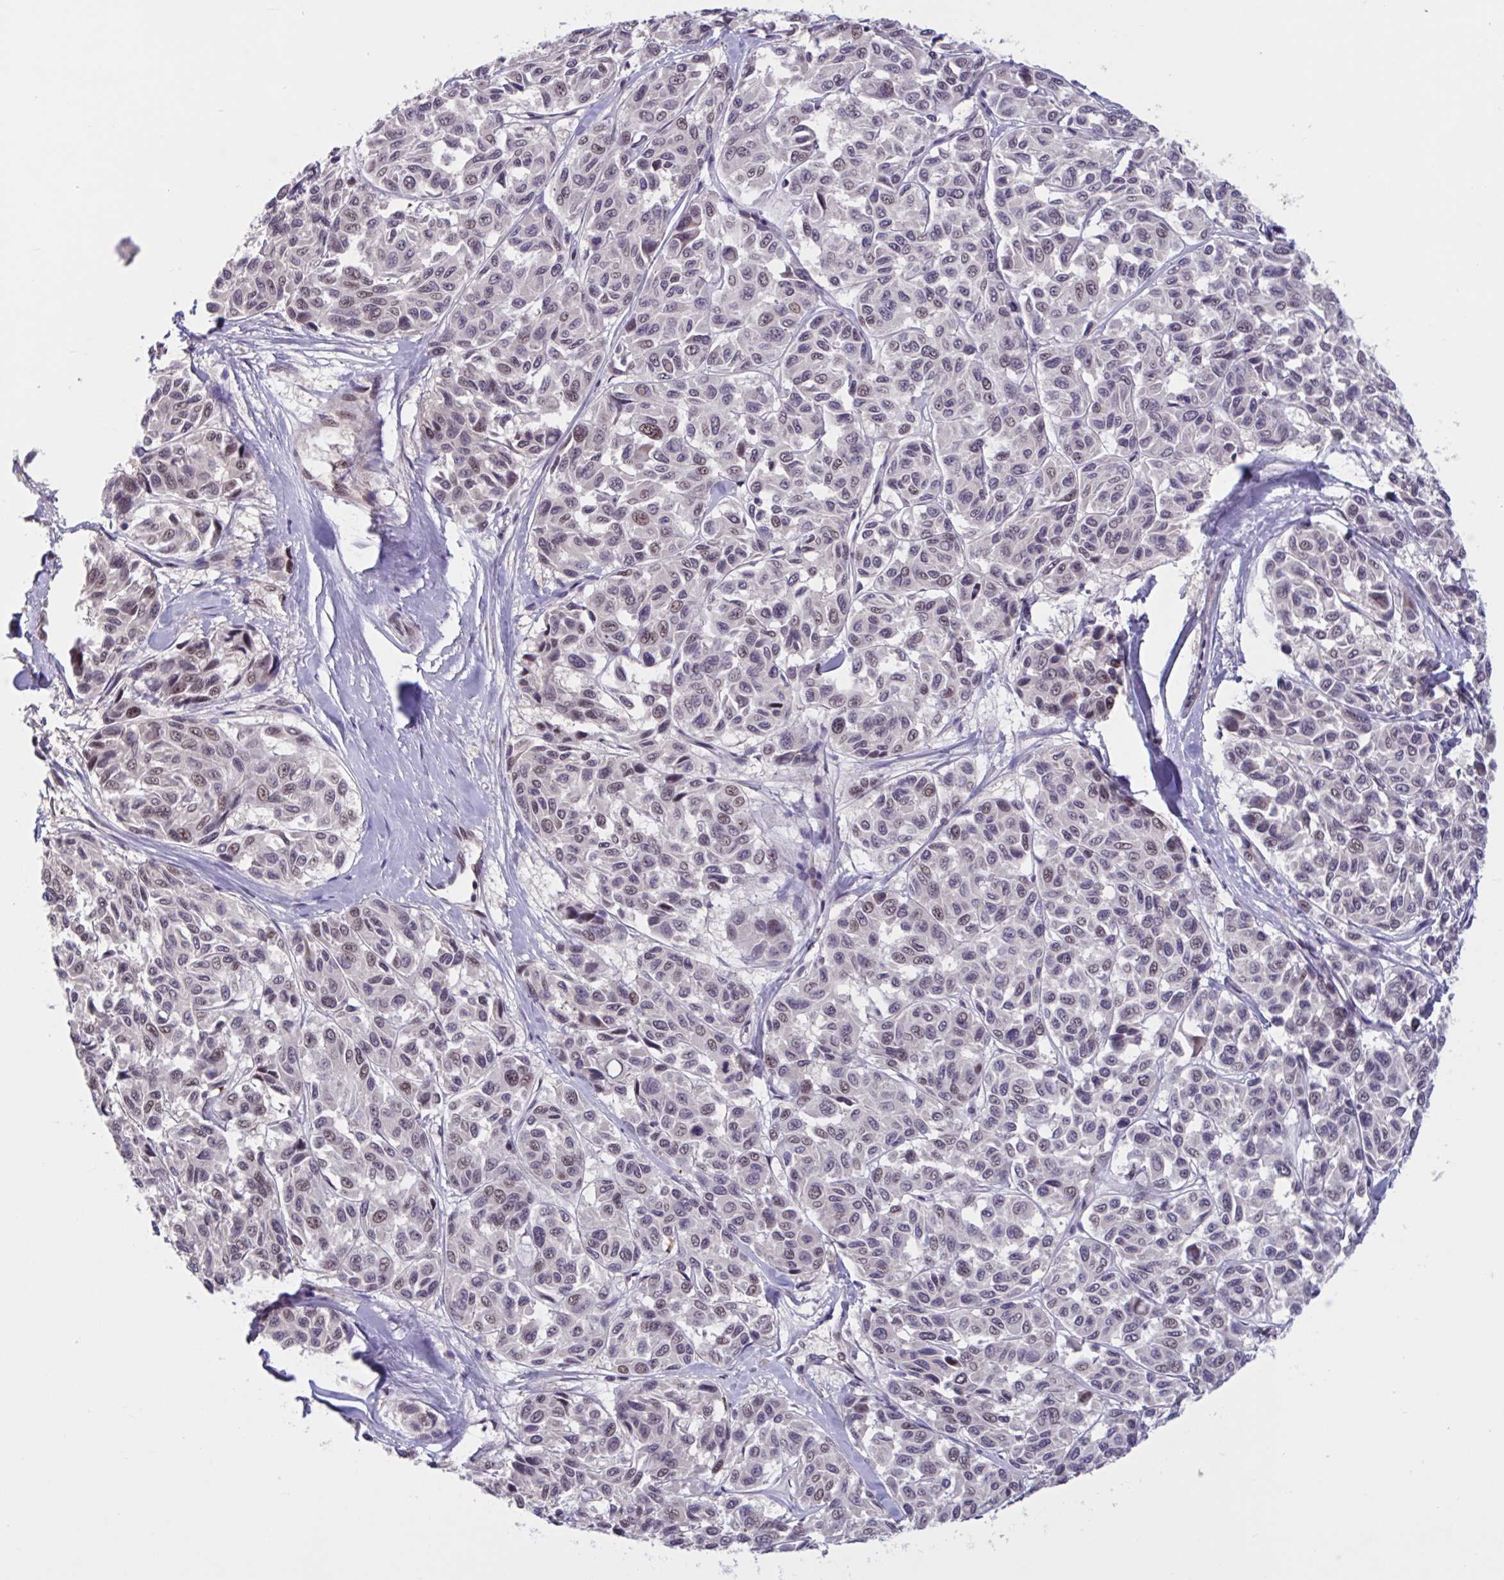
{"staining": {"intensity": "moderate", "quantity": "25%-75%", "location": "nuclear"}, "tissue": "melanoma", "cell_type": "Tumor cells", "image_type": "cancer", "snomed": [{"axis": "morphology", "description": "Malignant melanoma, NOS"}, {"axis": "topography", "description": "Skin"}], "caption": "Immunohistochemical staining of human malignant melanoma shows moderate nuclear protein expression in approximately 25%-75% of tumor cells.", "gene": "ZNF414", "patient": {"sex": "female", "age": 66}}